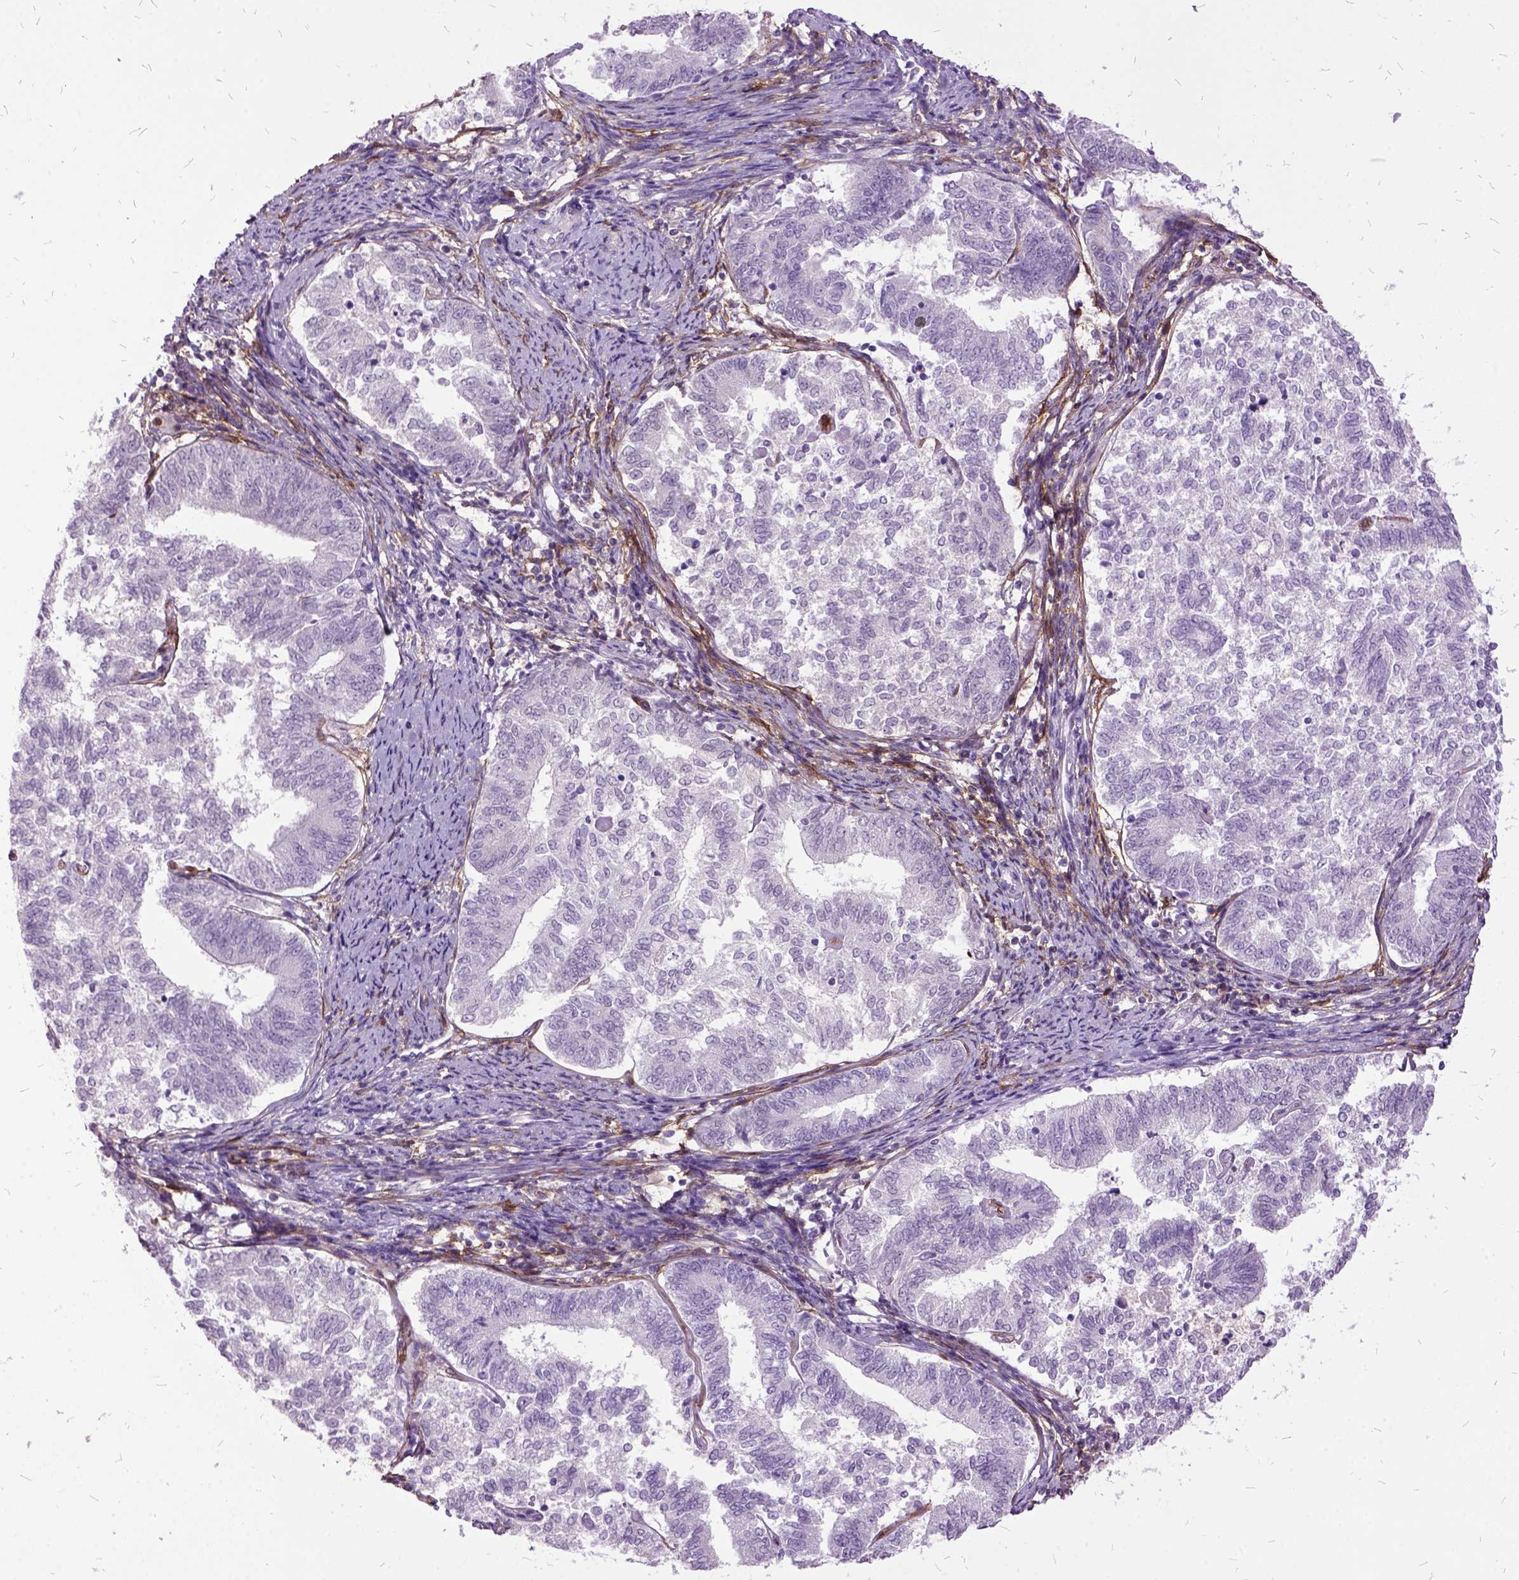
{"staining": {"intensity": "negative", "quantity": "none", "location": "none"}, "tissue": "endometrial cancer", "cell_type": "Tumor cells", "image_type": "cancer", "snomed": [{"axis": "morphology", "description": "Adenocarcinoma, NOS"}, {"axis": "topography", "description": "Endometrium"}], "caption": "Tumor cells show no significant positivity in endometrial cancer (adenocarcinoma). (Stains: DAB IHC with hematoxylin counter stain, Microscopy: brightfield microscopy at high magnification).", "gene": "MME", "patient": {"sex": "female", "age": 65}}